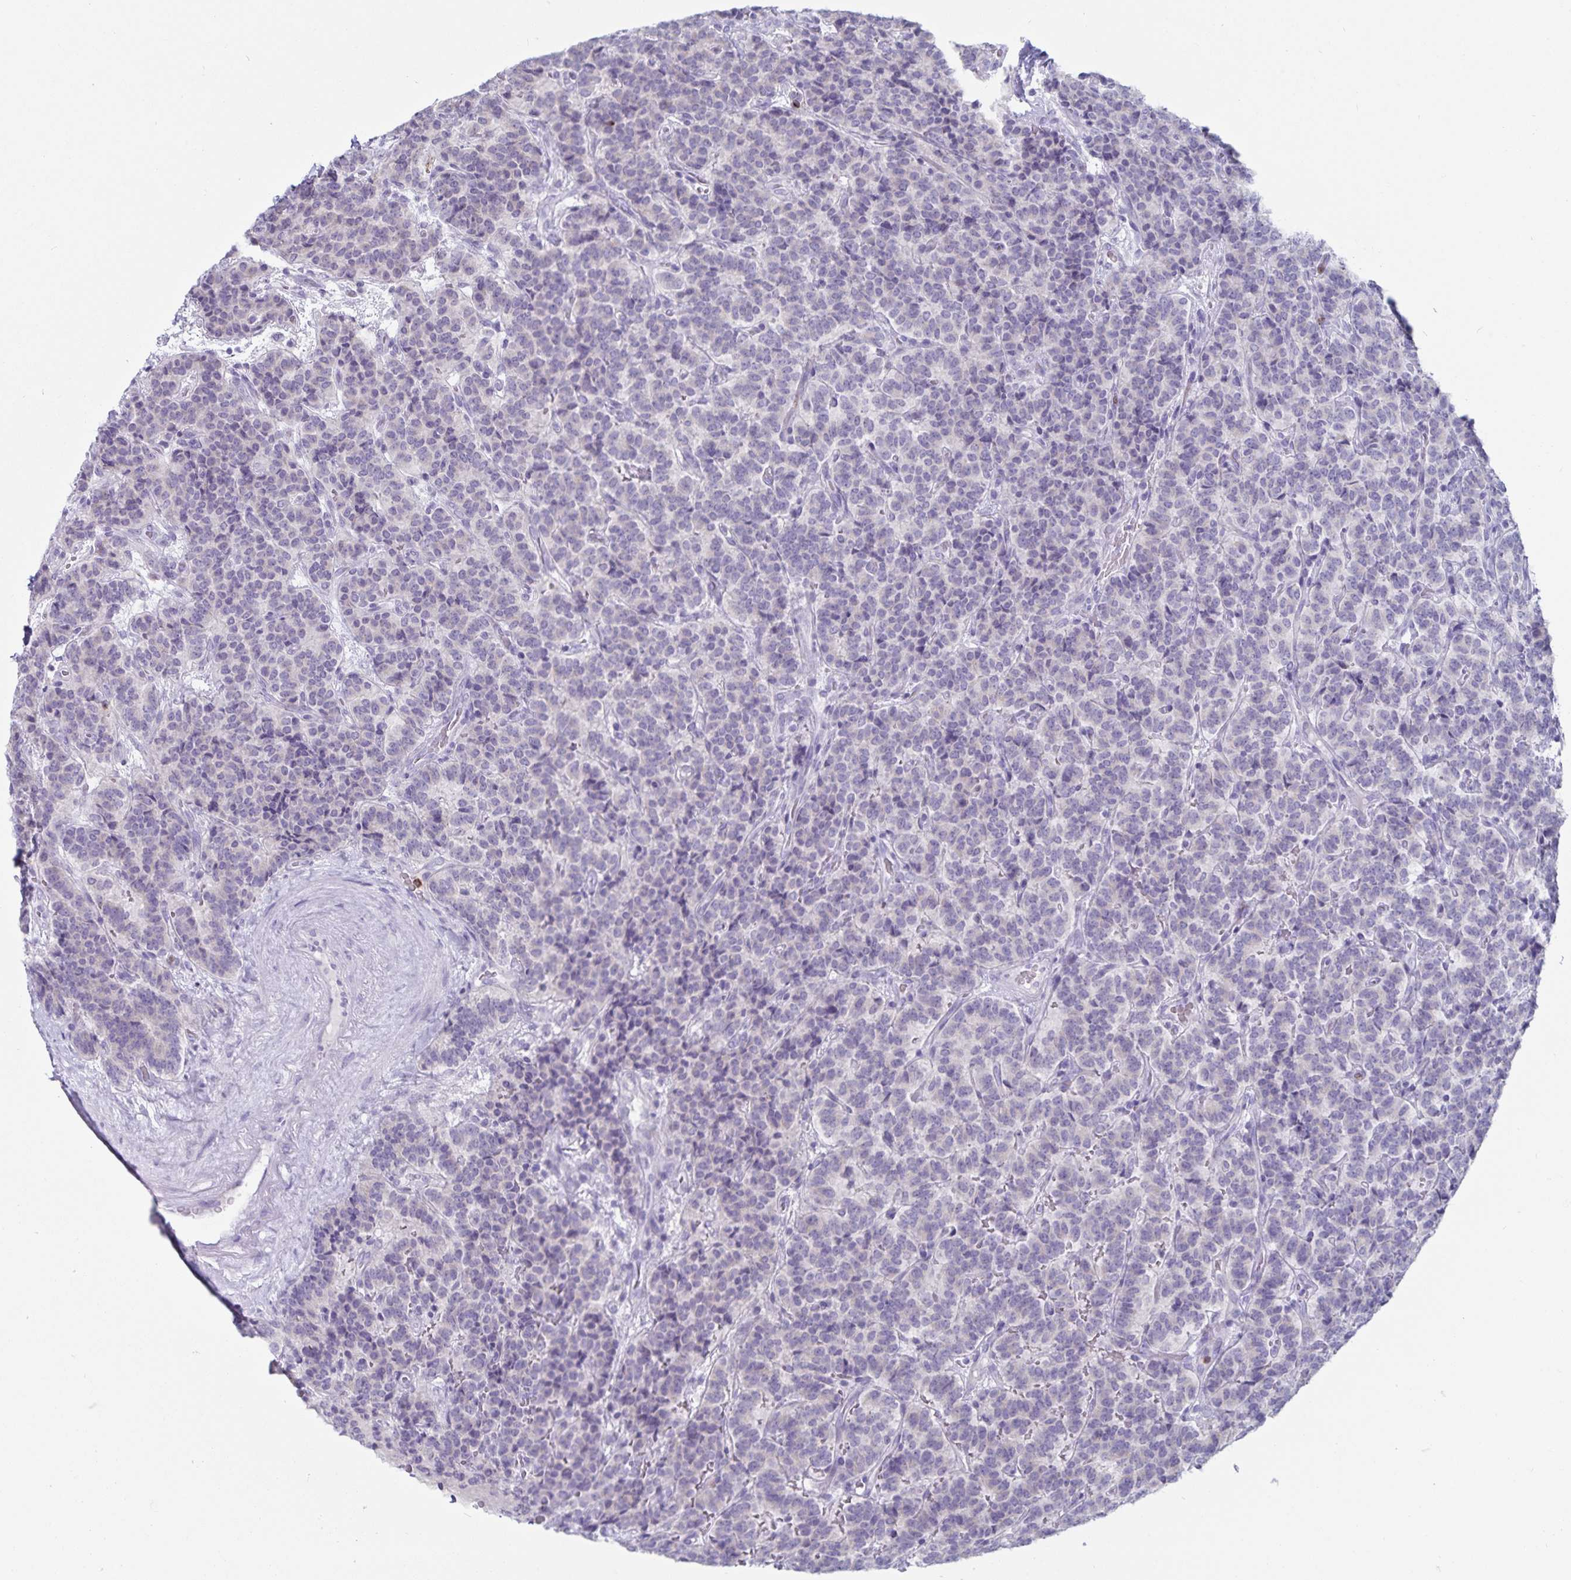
{"staining": {"intensity": "negative", "quantity": "none", "location": "none"}, "tissue": "carcinoid", "cell_type": "Tumor cells", "image_type": "cancer", "snomed": [{"axis": "morphology", "description": "Carcinoid, malignant, NOS"}, {"axis": "topography", "description": "Pancreas"}], "caption": "This histopathology image is of carcinoid stained with immunohistochemistry (IHC) to label a protein in brown with the nuclei are counter-stained blue. There is no staining in tumor cells. (Stains: DAB (3,3'-diaminobenzidine) immunohistochemistry (IHC) with hematoxylin counter stain, Microscopy: brightfield microscopy at high magnification).", "gene": "GNLY", "patient": {"sex": "male", "age": 36}}